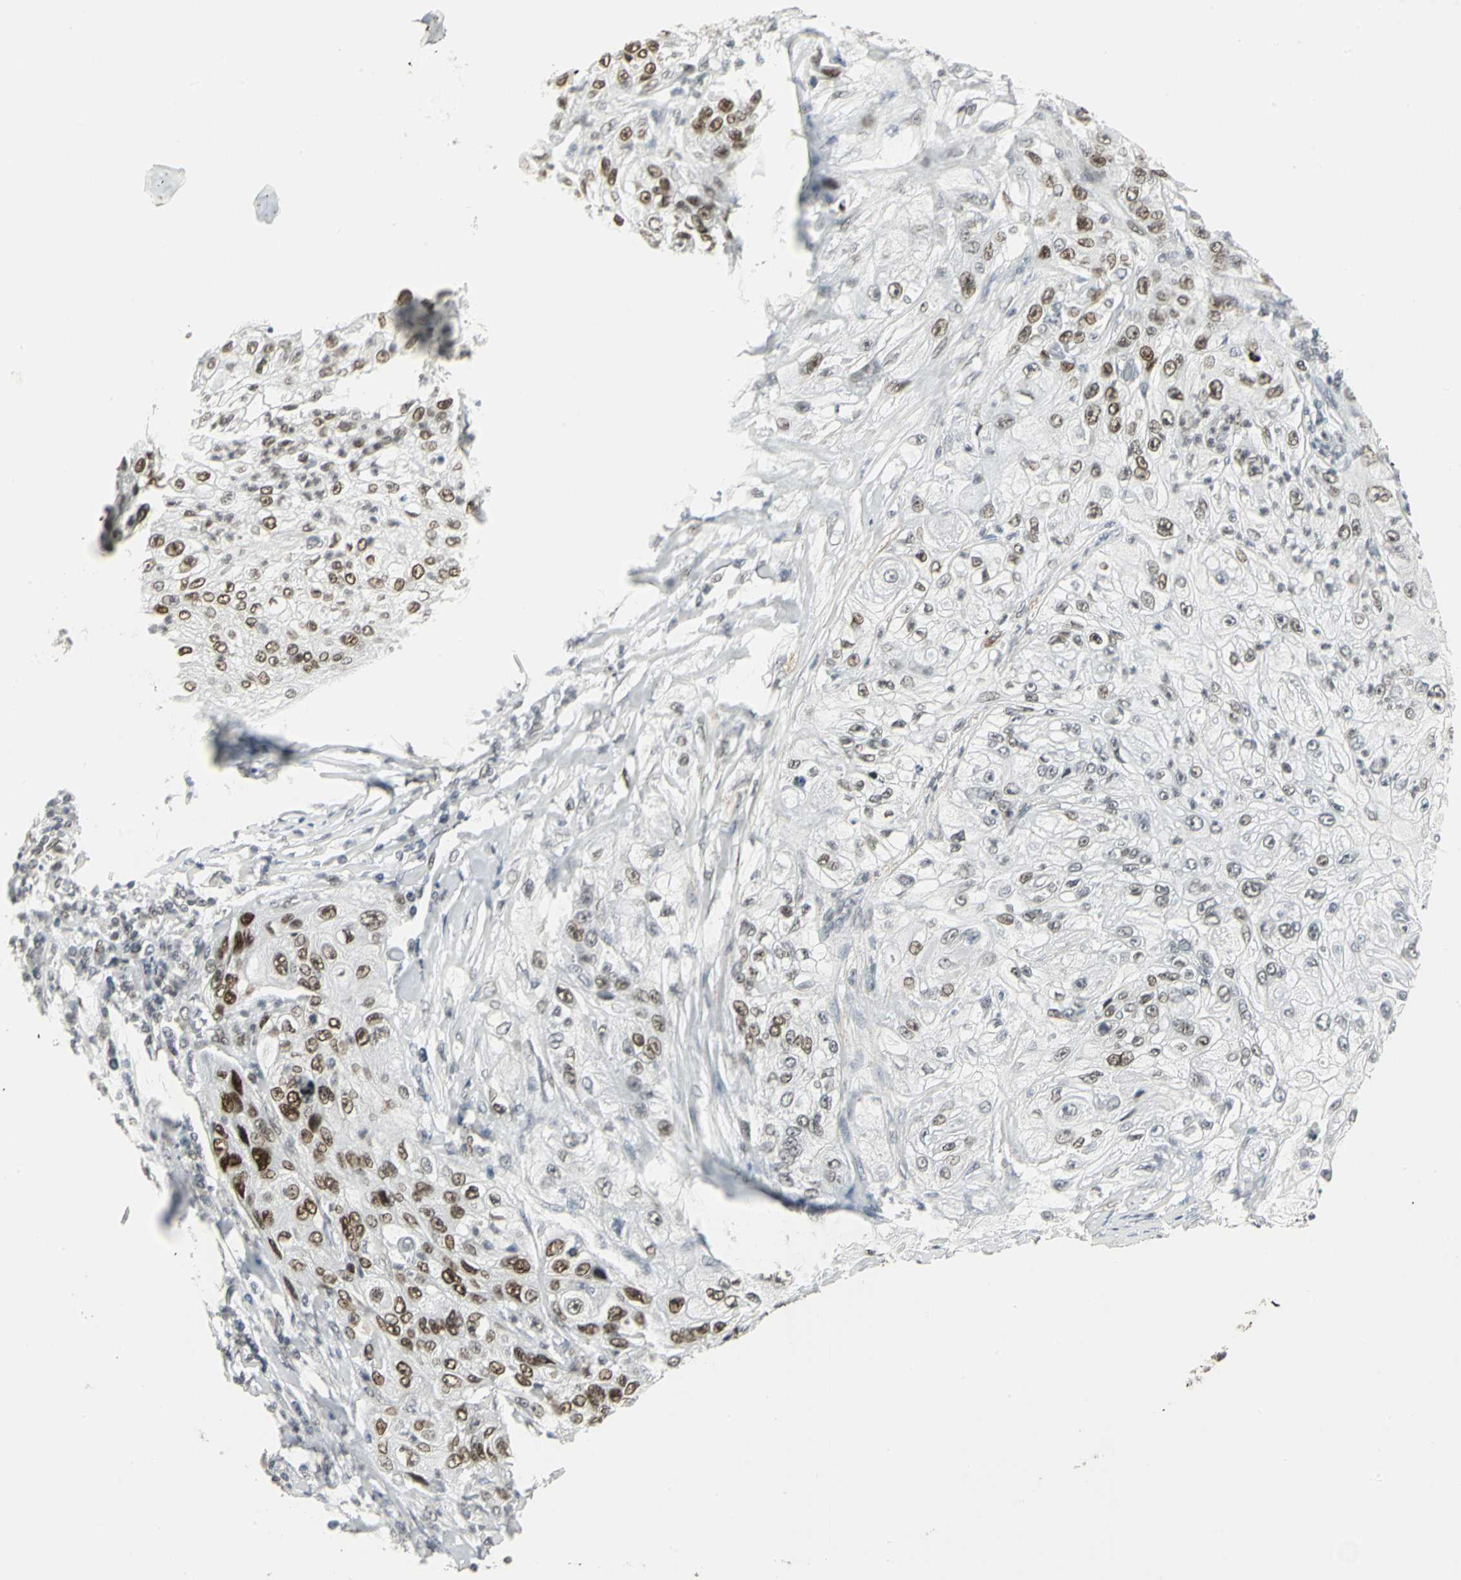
{"staining": {"intensity": "strong", "quantity": "25%-75%", "location": "nuclear"}, "tissue": "lung cancer", "cell_type": "Tumor cells", "image_type": "cancer", "snomed": [{"axis": "morphology", "description": "Inflammation, NOS"}, {"axis": "morphology", "description": "Squamous cell carcinoma, NOS"}, {"axis": "topography", "description": "Lymph node"}, {"axis": "topography", "description": "Soft tissue"}, {"axis": "topography", "description": "Lung"}], "caption": "Protein staining displays strong nuclear positivity in about 25%-75% of tumor cells in squamous cell carcinoma (lung).", "gene": "CBX3", "patient": {"sex": "male", "age": 66}}